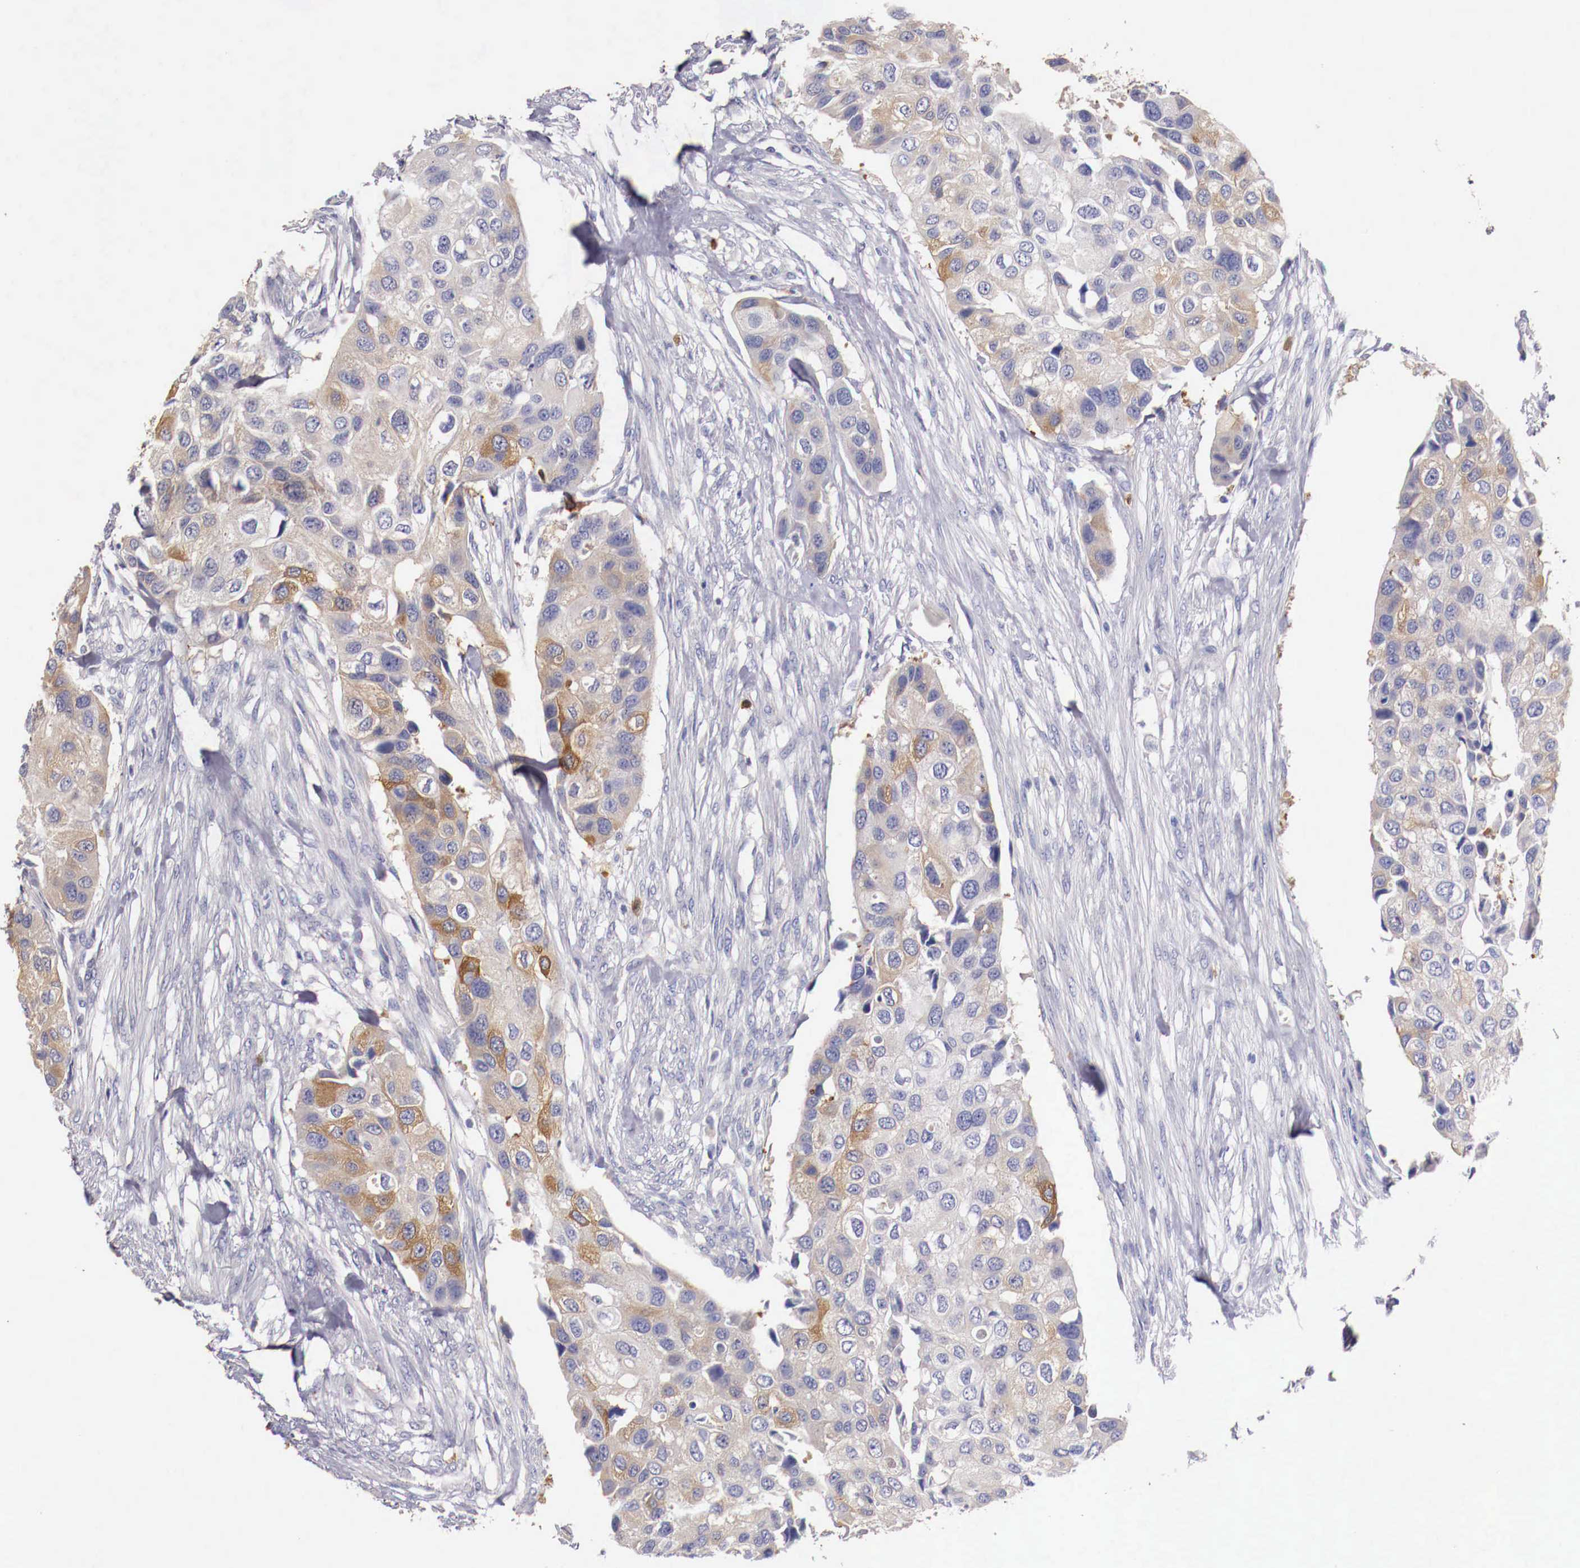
{"staining": {"intensity": "moderate", "quantity": "25%-75%", "location": "cytoplasmic/membranous"}, "tissue": "urothelial cancer", "cell_type": "Tumor cells", "image_type": "cancer", "snomed": [{"axis": "morphology", "description": "Urothelial carcinoma, High grade"}, {"axis": "topography", "description": "Urinary bladder"}], "caption": "Tumor cells demonstrate medium levels of moderate cytoplasmic/membranous staining in about 25%-75% of cells in human urothelial carcinoma (high-grade).", "gene": "PITPNA", "patient": {"sex": "male", "age": 55}}